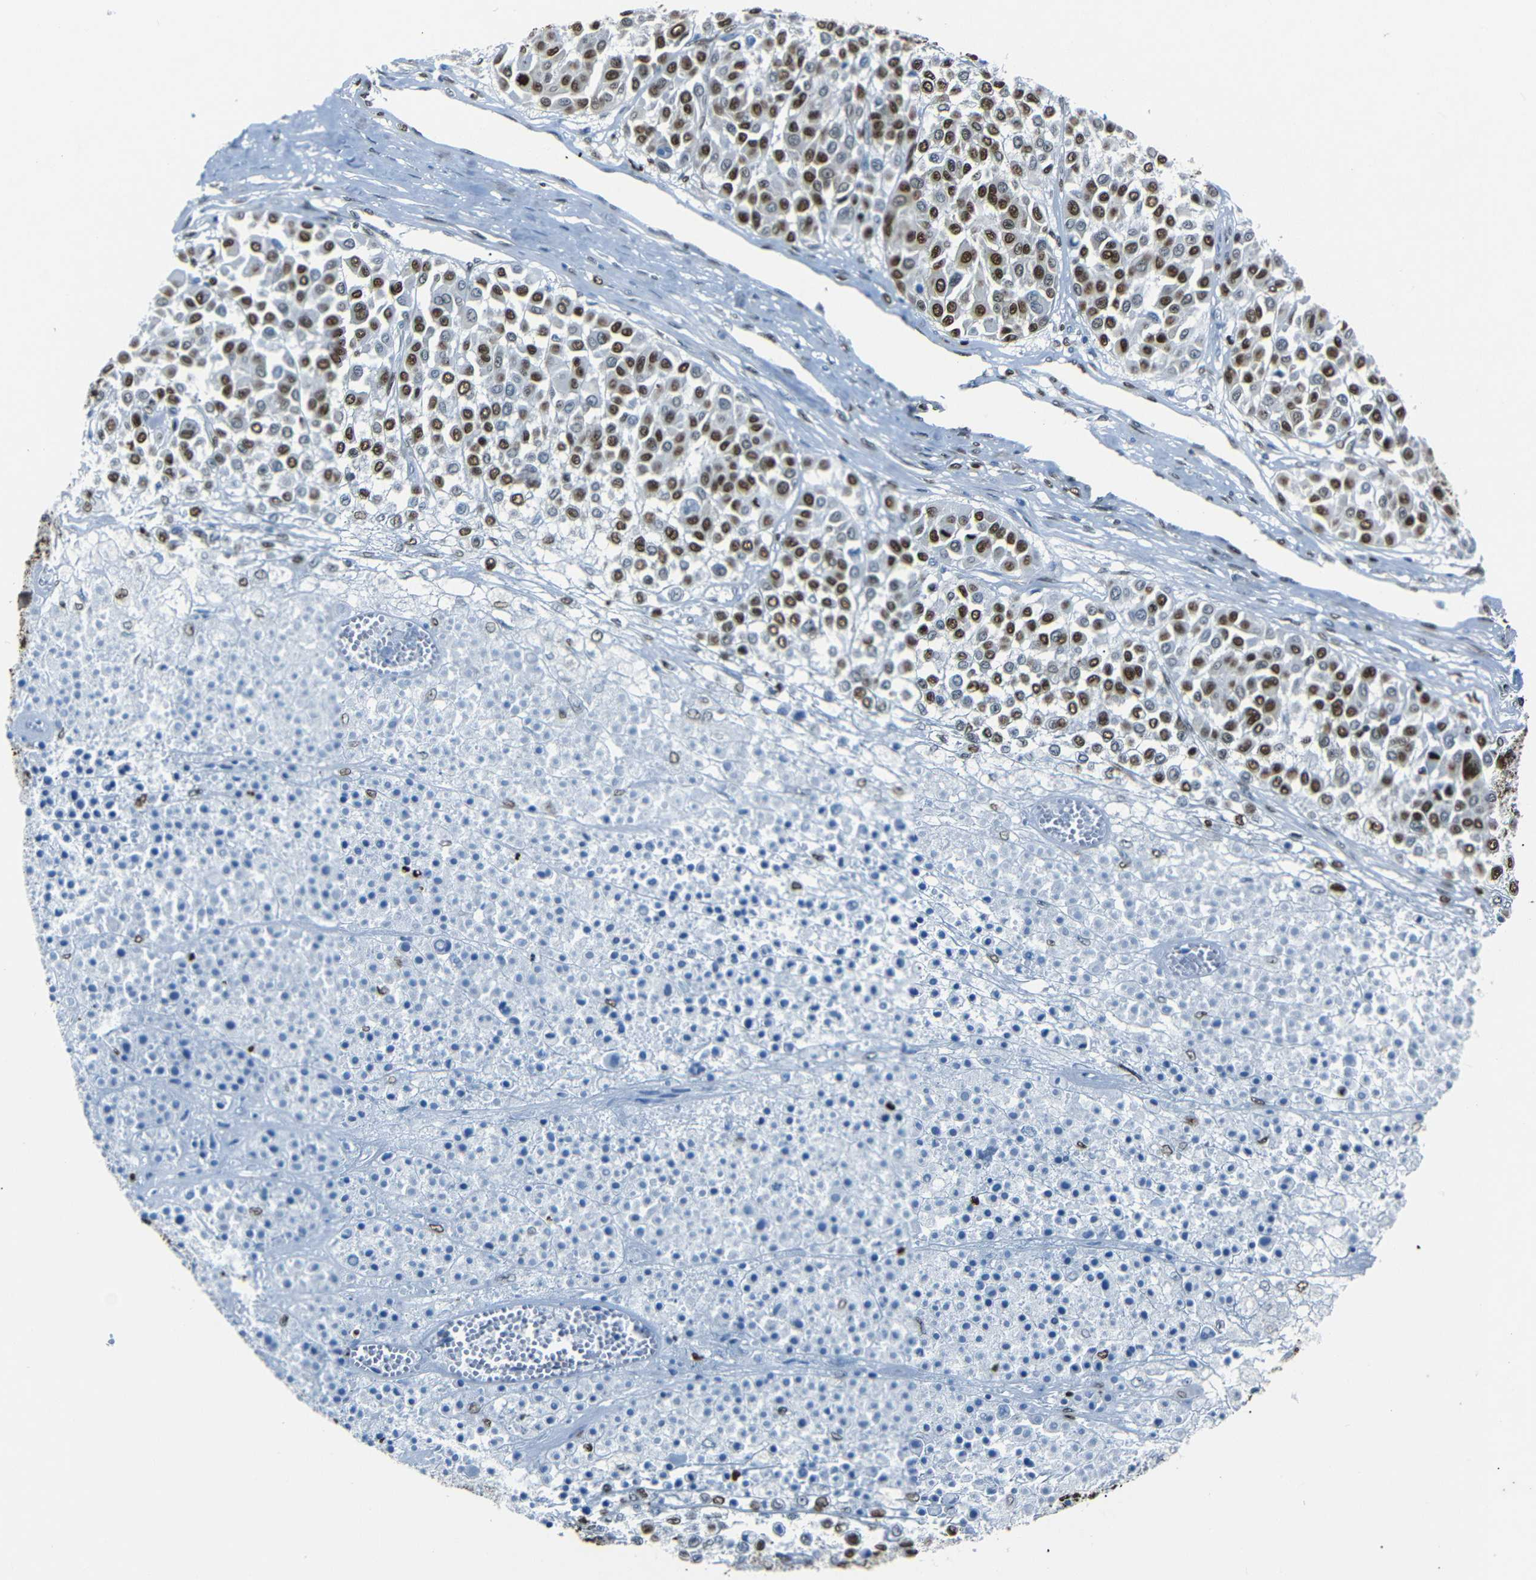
{"staining": {"intensity": "strong", "quantity": "25%-75%", "location": "nuclear"}, "tissue": "melanoma", "cell_type": "Tumor cells", "image_type": "cancer", "snomed": [{"axis": "morphology", "description": "Malignant melanoma, Metastatic site"}, {"axis": "topography", "description": "Soft tissue"}], "caption": "Immunohistochemical staining of melanoma exhibits high levels of strong nuclear positivity in about 25%-75% of tumor cells. The staining was performed using DAB to visualize the protein expression in brown, while the nuclei were stained in blue with hematoxylin (Magnification: 20x).", "gene": "HMGN1", "patient": {"sex": "male", "age": 41}}